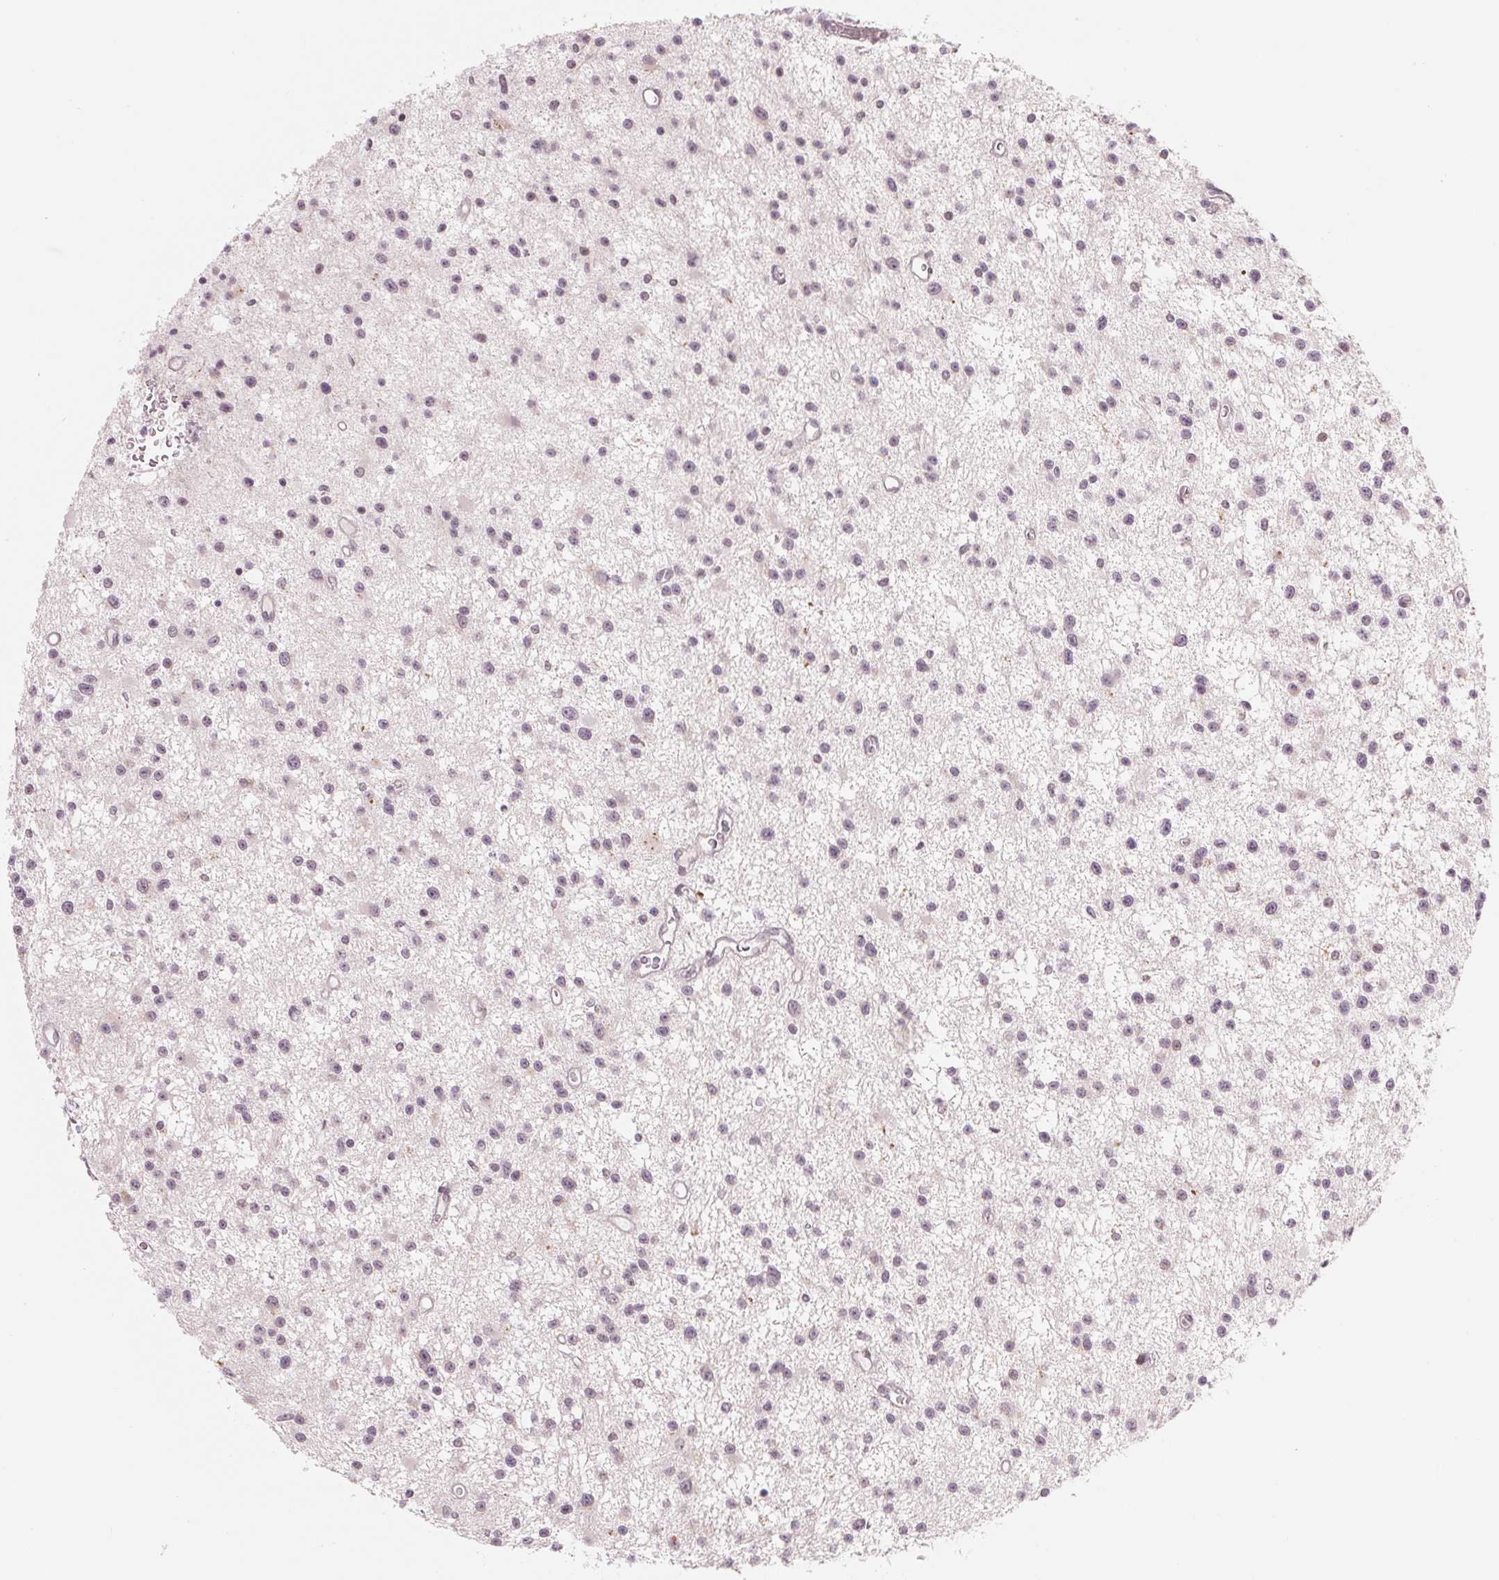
{"staining": {"intensity": "negative", "quantity": "none", "location": "none"}, "tissue": "glioma", "cell_type": "Tumor cells", "image_type": "cancer", "snomed": [{"axis": "morphology", "description": "Glioma, malignant, Low grade"}, {"axis": "topography", "description": "Brain"}], "caption": "Immunohistochemical staining of glioma shows no significant staining in tumor cells.", "gene": "ARHGAP32", "patient": {"sex": "male", "age": 43}}